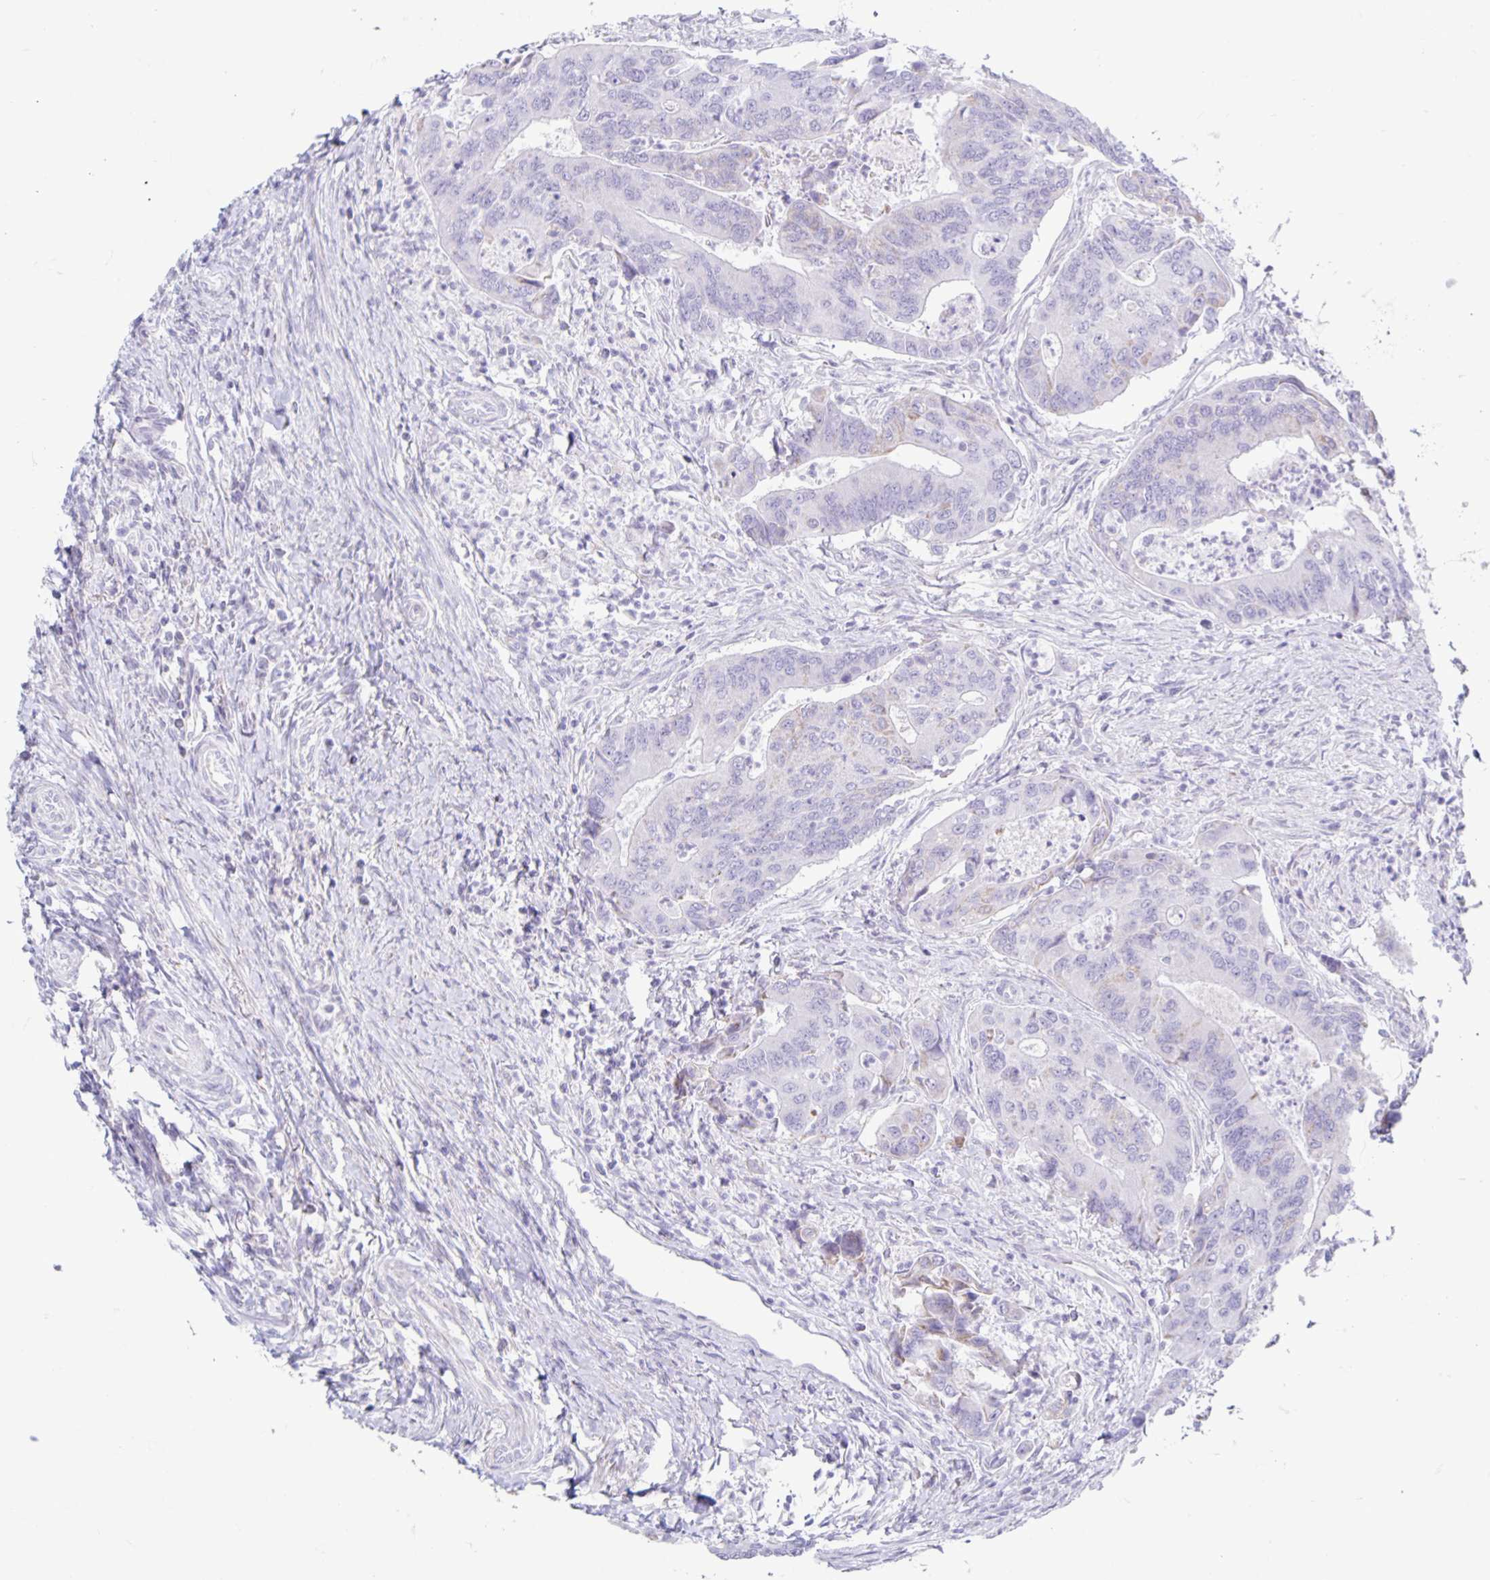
{"staining": {"intensity": "negative", "quantity": "none", "location": "none"}, "tissue": "colorectal cancer", "cell_type": "Tumor cells", "image_type": "cancer", "snomed": [{"axis": "morphology", "description": "Adenocarcinoma, NOS"}, {"axis": "topography", "description": "Colon"}], "caption": "Immunohistochemistry (IHC) histopathology image of neoplastic tissue: colorectal cancer (adenocarcinoma) stained with DAB displays no significant protein staining in tumor cells.", "gene": "CT45A5", "patient": {"sex": "female", "age": 67}}